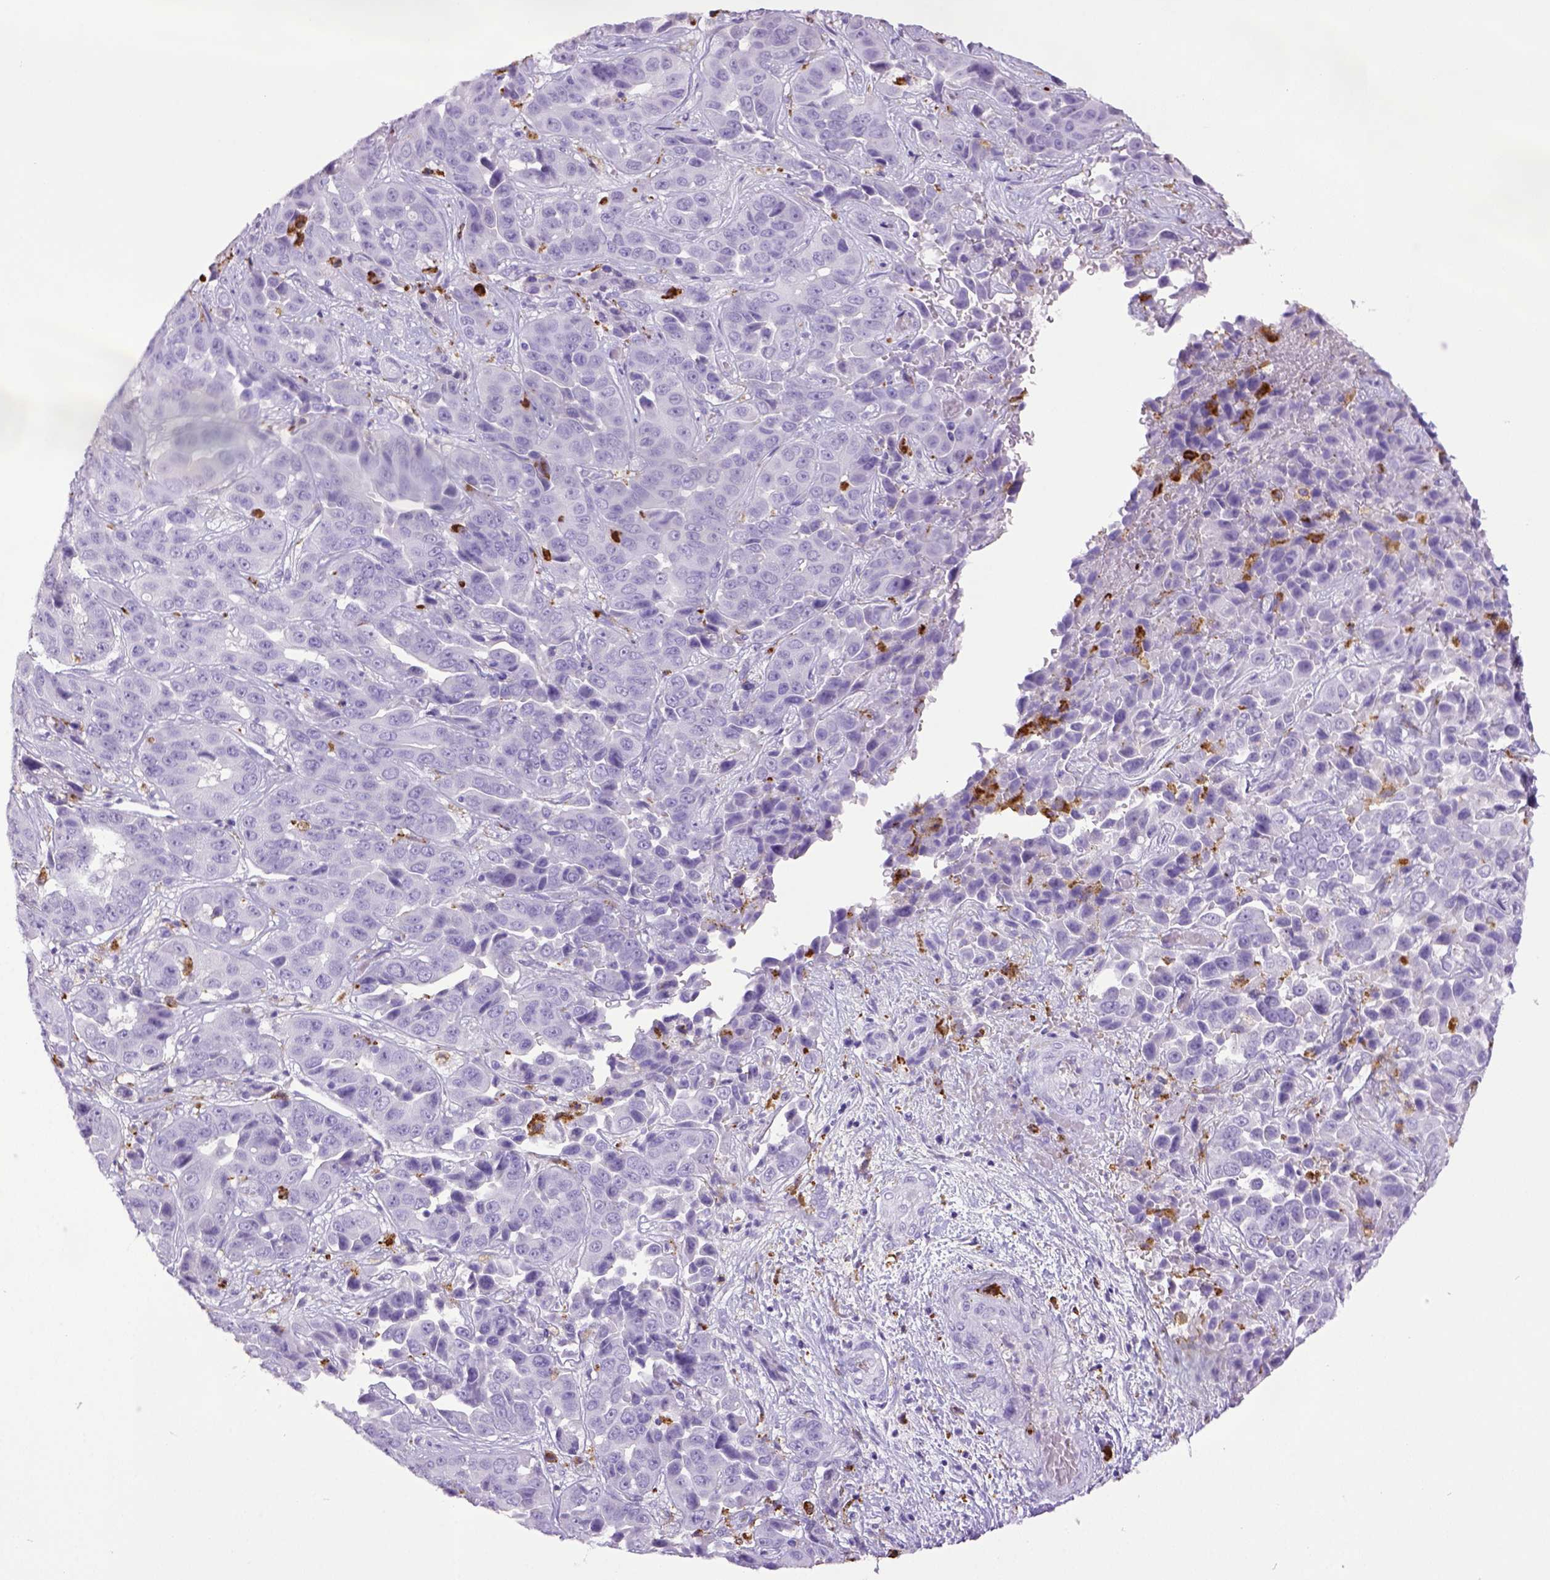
{"staining": {"intensity": "negative", "quantity": "none", "location": "none"}, "tissue": "liver cancer", "cell_type": "Tumor cells", "image_type": "cancer", "snomed": [{"axis": "morphology", "description": "Cholangiocarcinoma"}, {"axis": "topography", "description": "Liver"}], "caption": "Immunohistochemistry (IHC) histopathology image of human liver cancer stained for a protein (brown), which exhibits no positivity in tumor cells.", "gene": "CD68", "patient": {"sex": "female", "age": 52}}